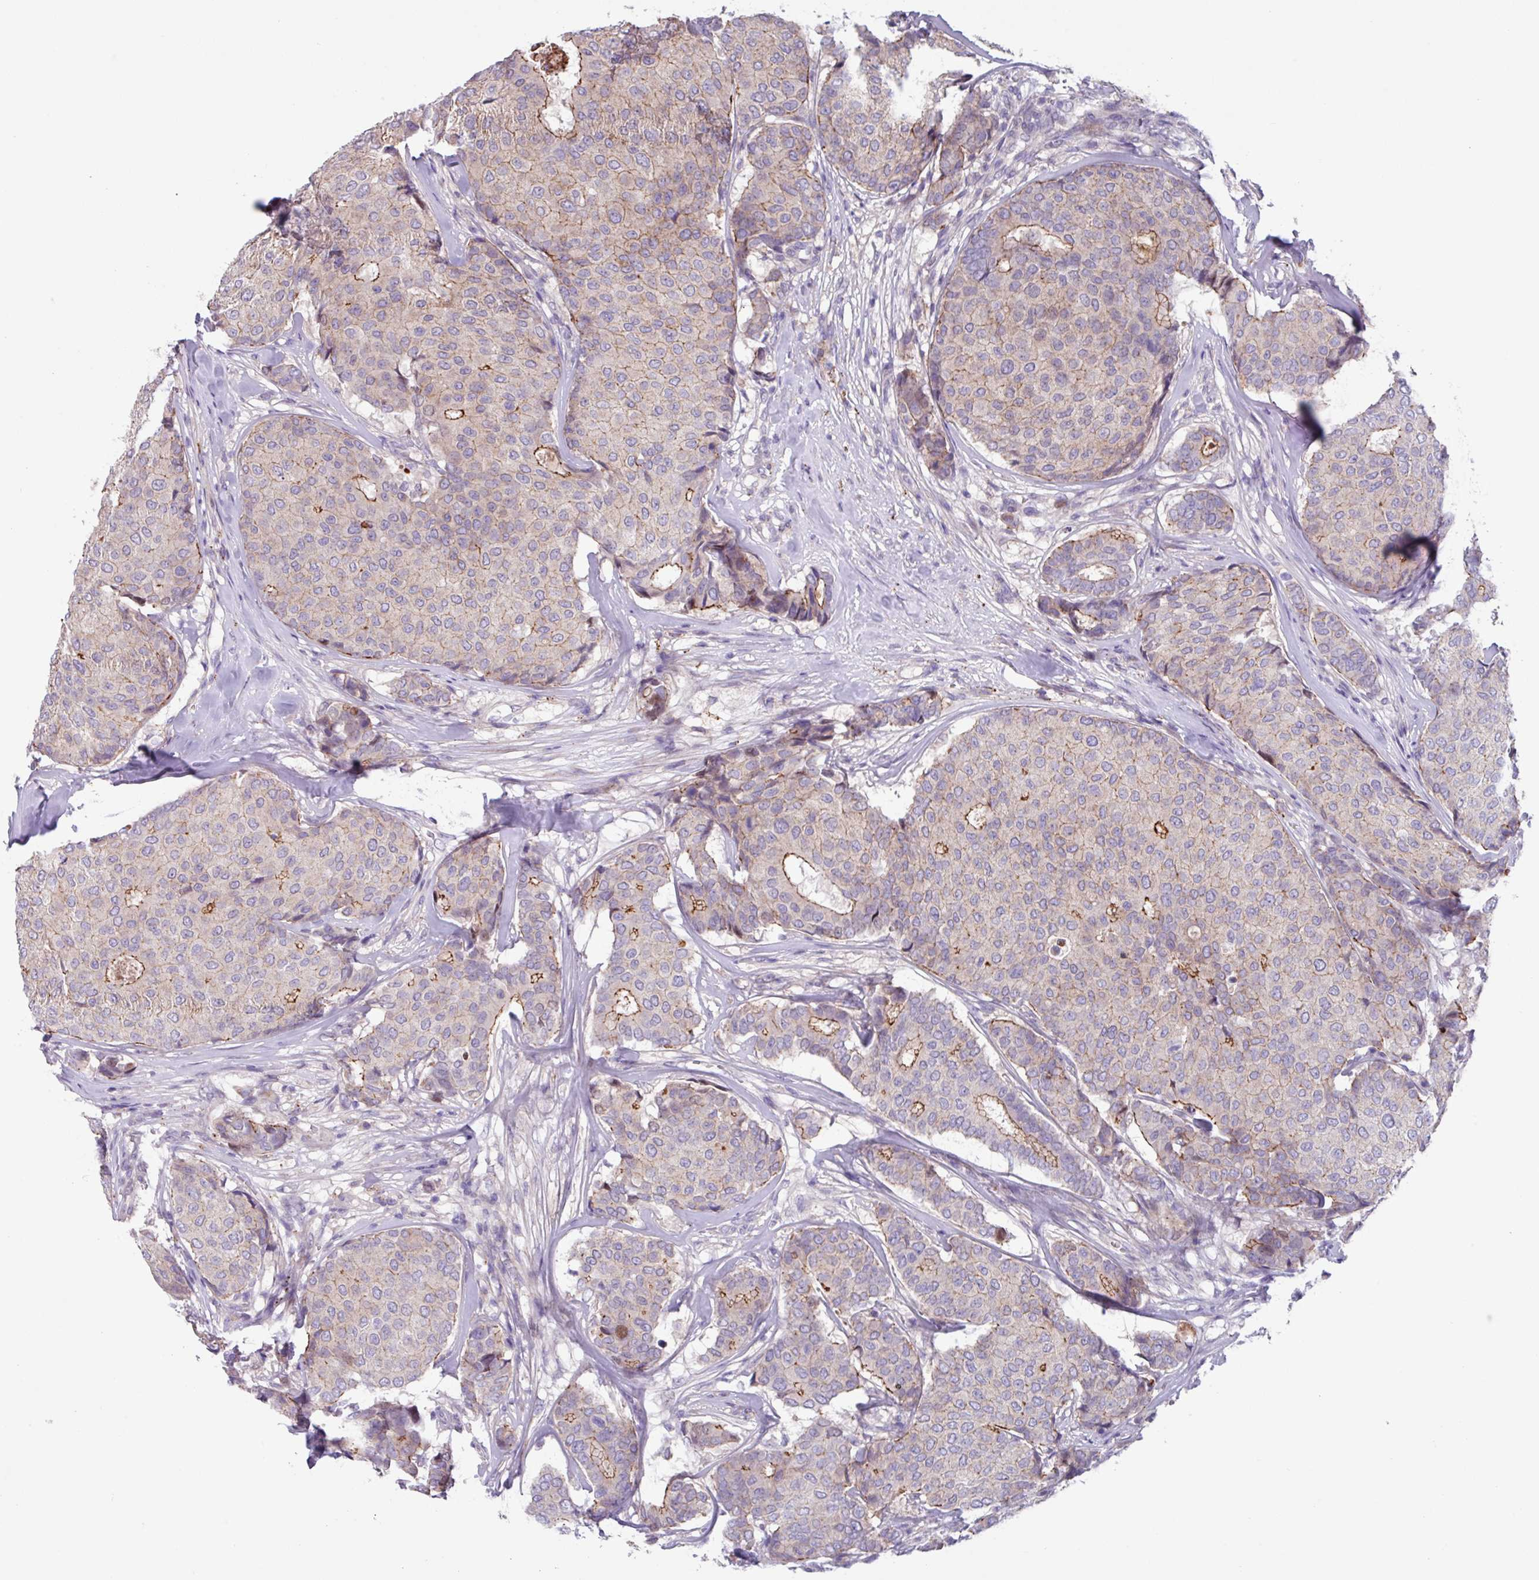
{"staining": {"intensity": "strong", "quantity": "<25%", "location": "cytoplasmic/membranous"}, "tissue": "breast cancer", "cell_type": "Tumor cells", "image_type": "cancer", "snomed": [{"axis": "morphology", "description": "Duct carcinoma"}, {"axis": "topography", "description": "Breast"}], "caption": "The micrograph exhibits staining of breast cancer, revealing strong cytoplasmic/membranous protein expression (brown color) within tumor cells.", "gene": "IQCJ", "patient": {"sex": "female", "age": 75}}